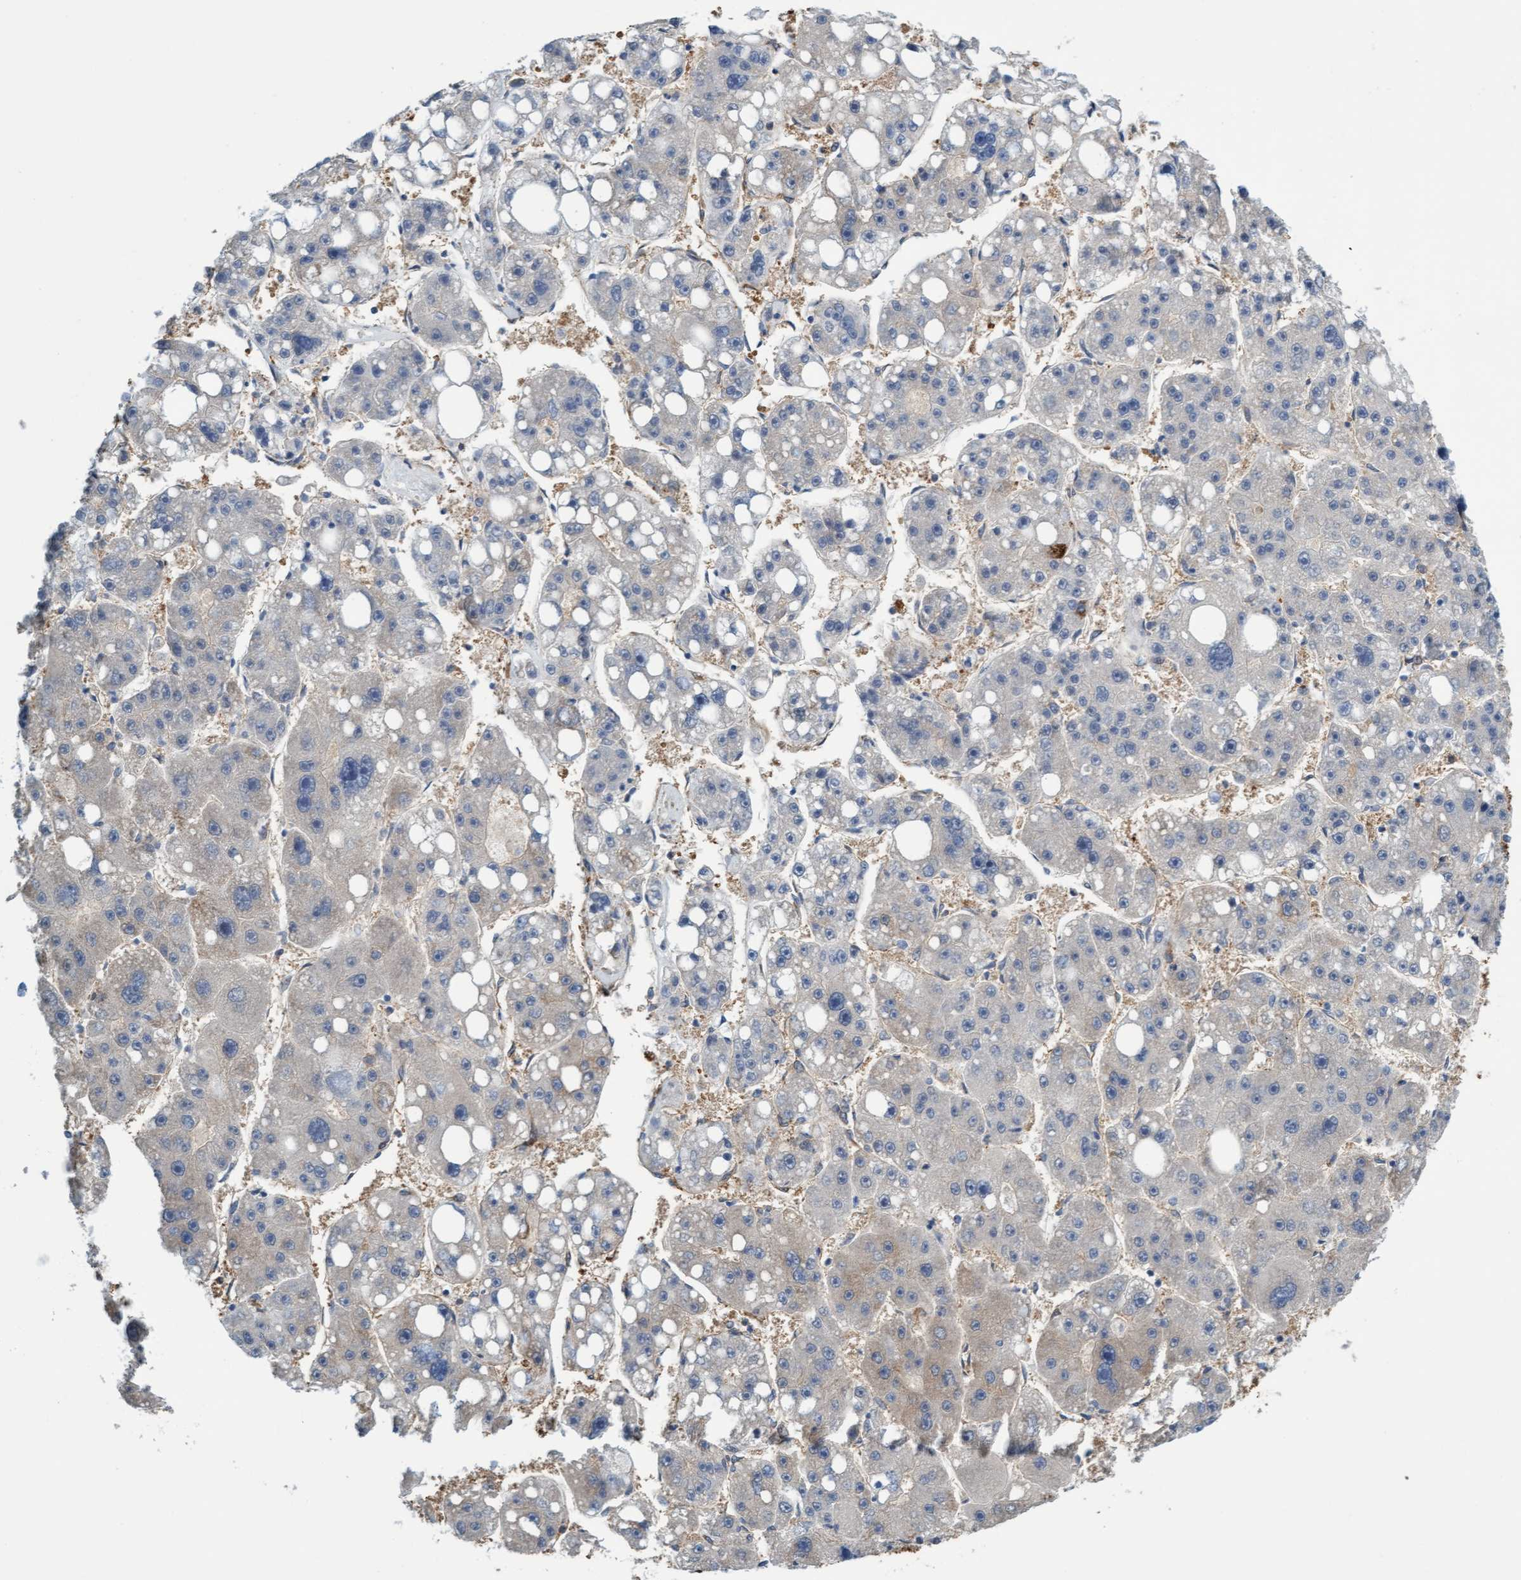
{"staining": {"intensity": "moderate", "quantity": "<25%", "location": "cytoplasmic/membranous"}, "tissue": "liver cancer", "cell_type": "Tumor cells", "image_type": "cancer", "snomed": [{"axis": "morphology", "description": "Carcinoma, Hepatocellular, NOS"}, {"axis": "topography", "description": "Liver"}], "caption": "Liver cancer tissue shows moderate cytoplasmic/membranous staining in approximately <25% of tumor cells, visualized by immunohistochemistry. Ihc stains the protein of interest in brown and the nuclei are stained blue.", "gene": "FMNL3", "patient": {"sex": "female", "age": 61}}